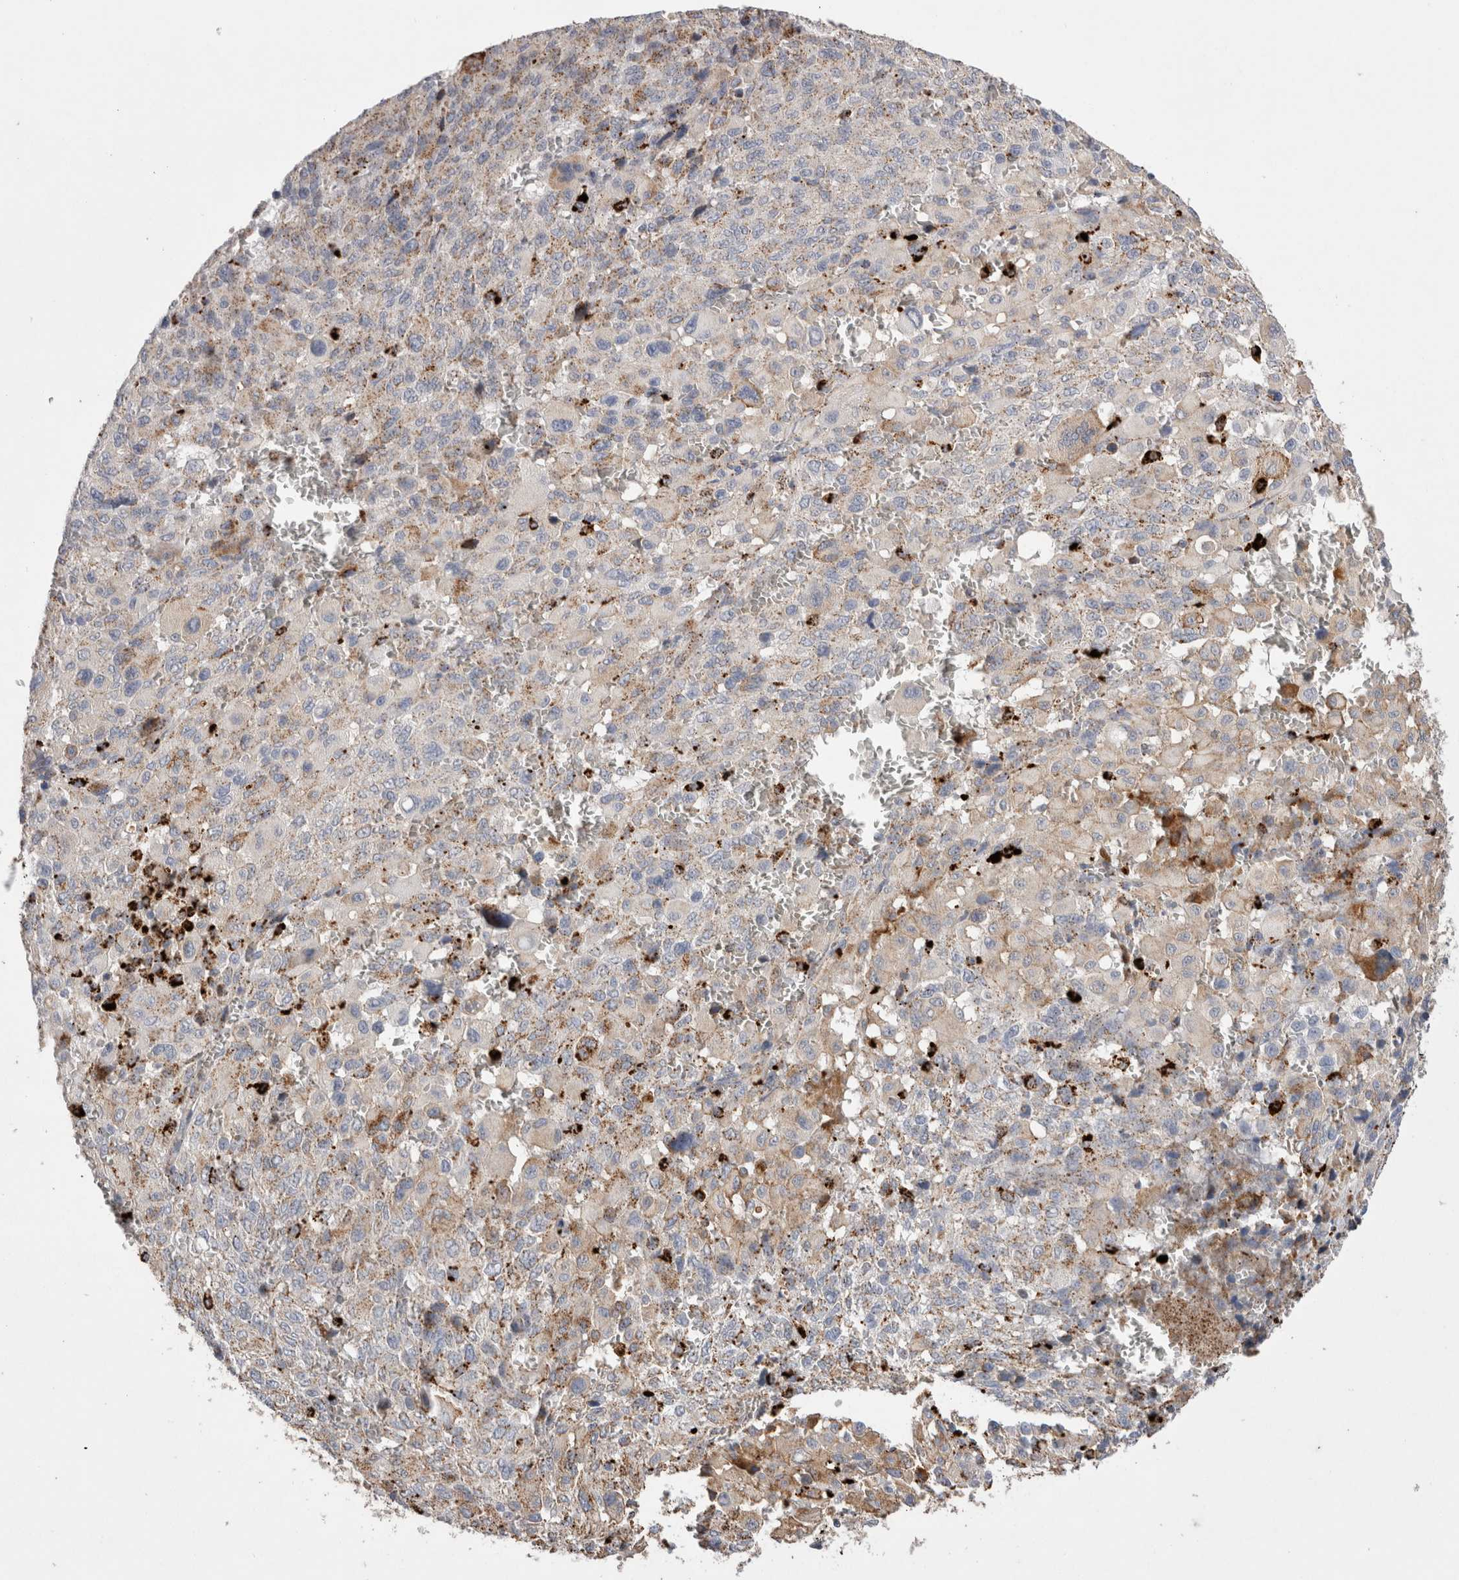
{"staining": {"intensity": "weak", "quantity": "25%-75%", "location": "cytoplasmic/membranous"}, "tissue": "melanoma", "cell_type": "Tumor cells", "image_type": "cancer", "snomed": [{"axis": "morphology", "description": "Malignant melanoma, Metastatic site"}, {"axis": "topography", "description": "Skin"}], "caption": "About 25%-75% of tumor cells in melanoma display weak cytoplasmic/membranous protein expression as visualized by brown immunohistochemical staining.", "gene": "CTSA", "patient": {"sex": "female", "age": 74}}